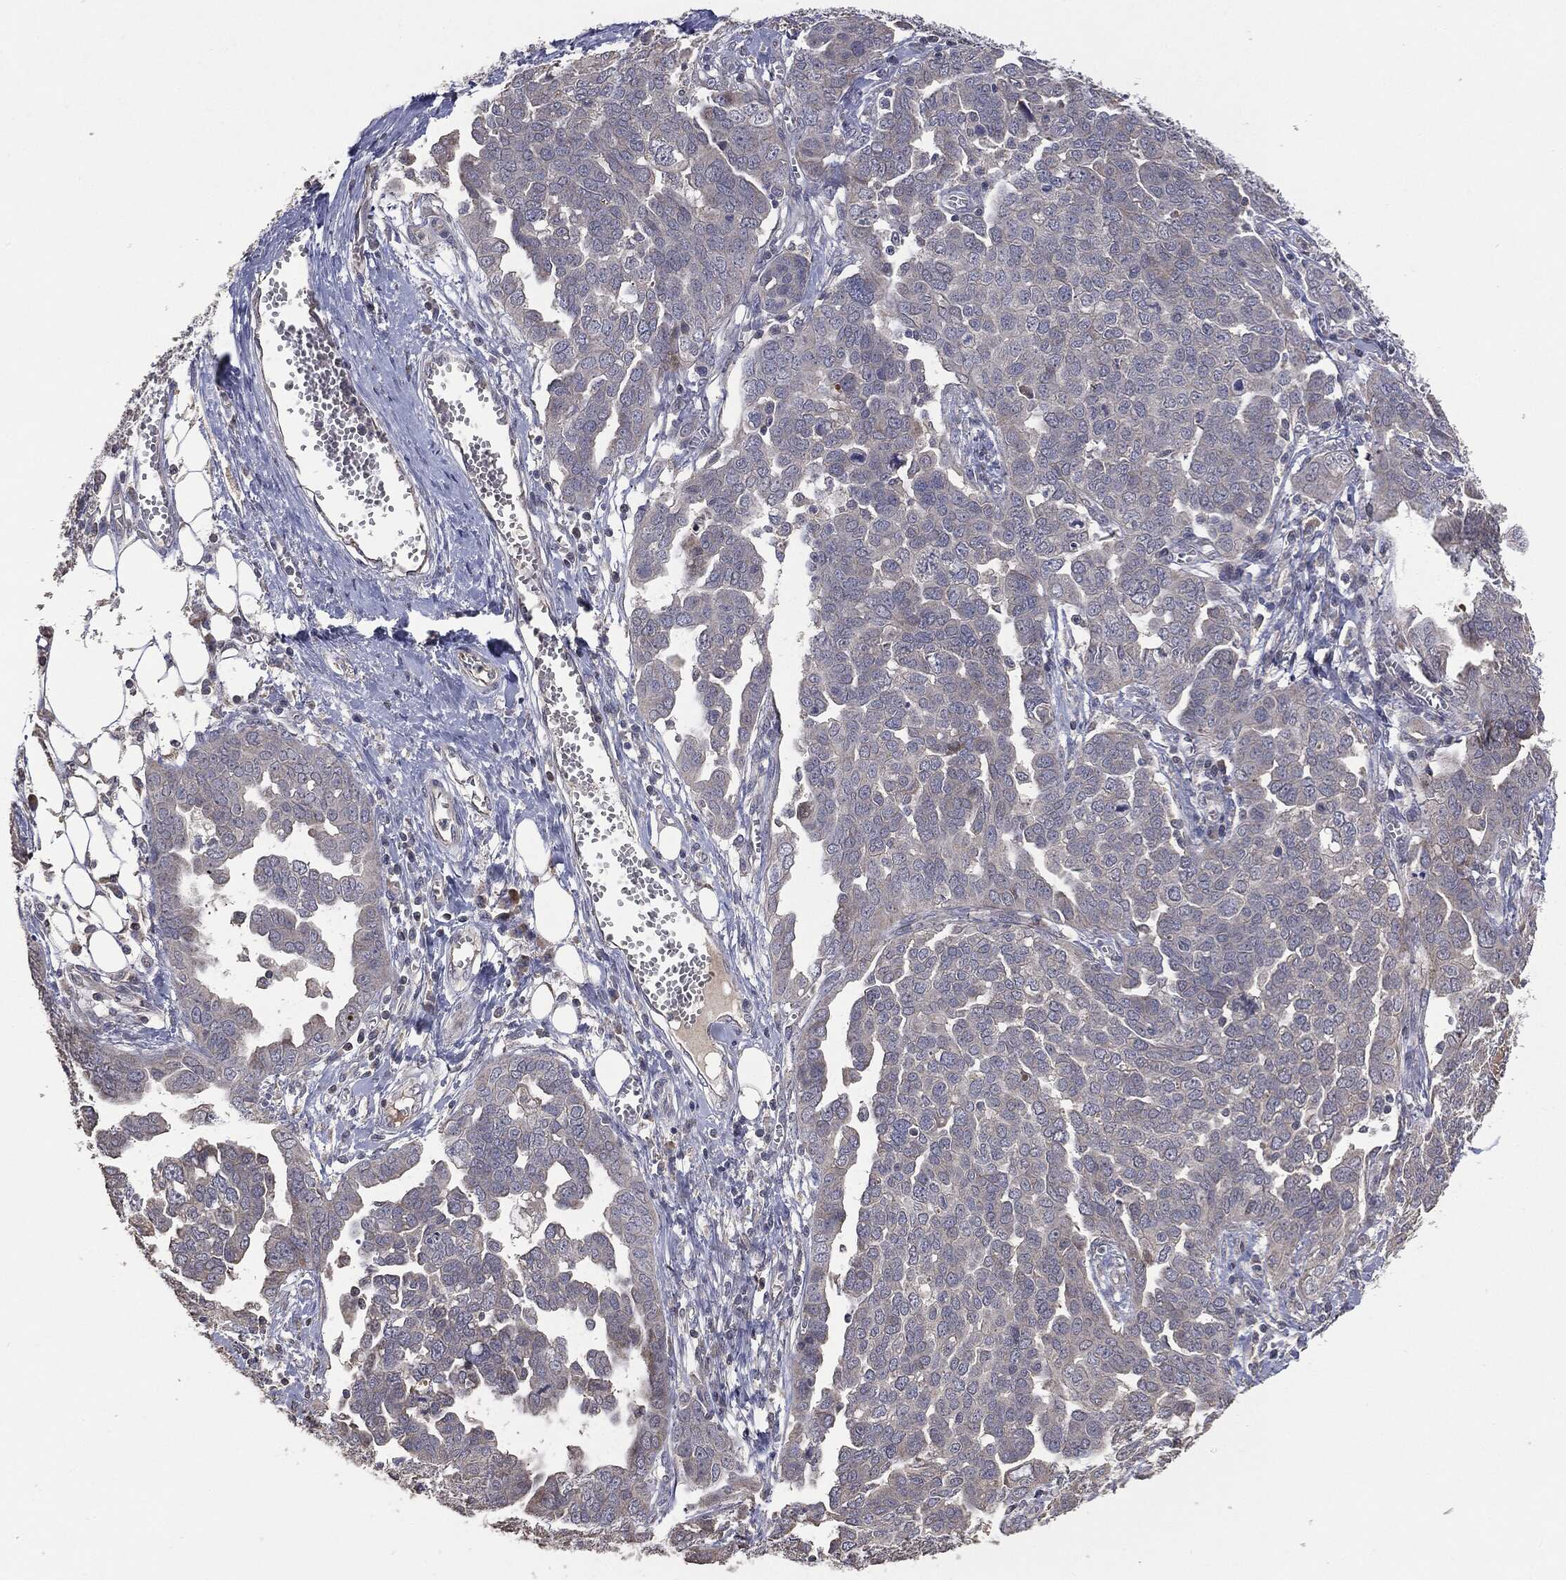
{"staining": {"intensity": "negative", "quantity": "none", "location": "none"}, "tissue": "ovarian cancer", "cell_type": "Tumor cells", "image_type": "cancer", "snomed": [{"axis": "morphology", "description": "Cystadenocarcinoma, serous, NOS"}, {"axis": "topography", "description": "Ovary"}], "caption": "Protein analysis of ovarian cancer (serous cystadenocarcinoma) demonstrates no significant expression in tumor cells.", "gene": "MTOR", "patient": {"sex": "female", "age": 59}}